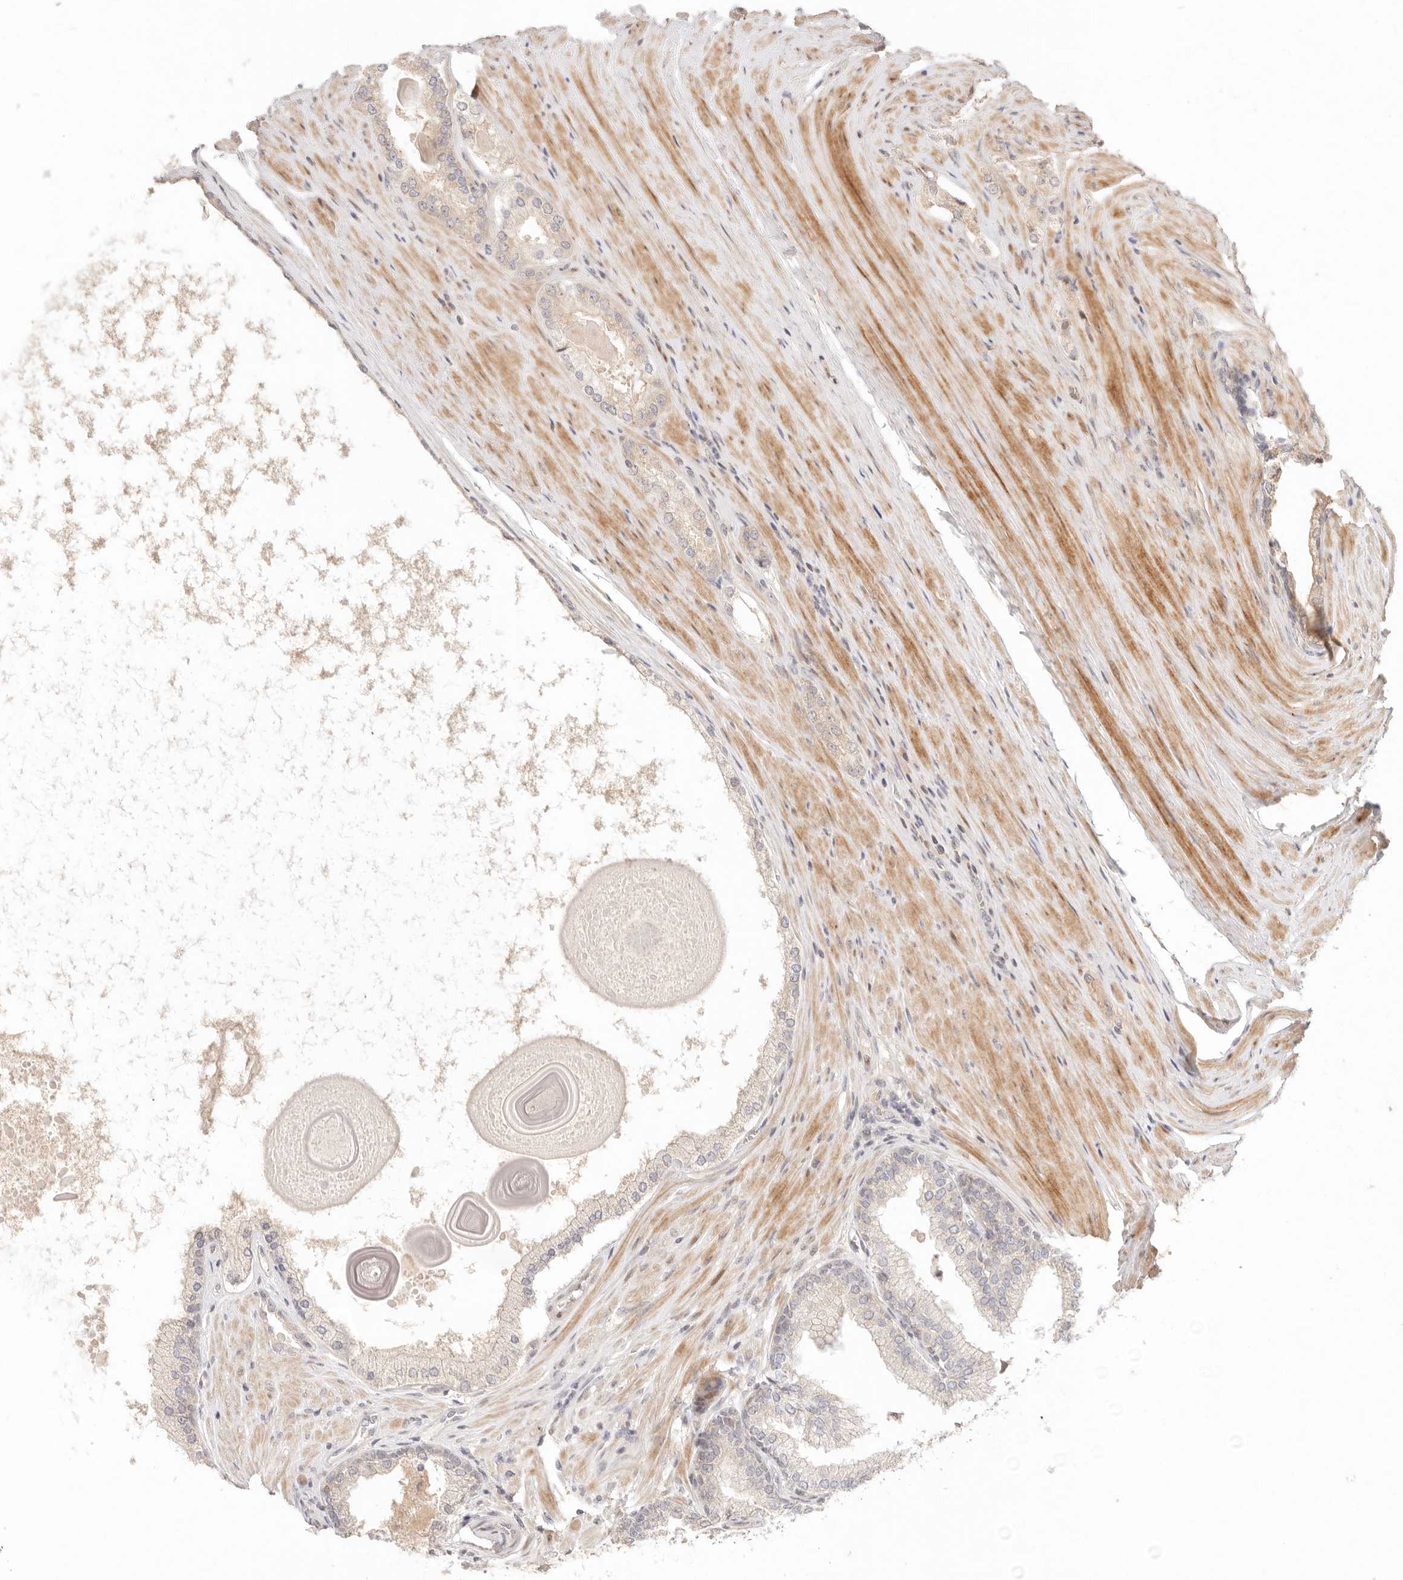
{"staining": {"intensity": "weak", "quantity": "<25%", "location": "cytoplasmic/membranous"}, "tissue": "prostate cancer", "cell_type": "Tumor cells", "image_type": "cancer", "snomed": [{"axis": "morphology", "description": "Adenocarcinoma, High grade"}, {"axis": "topography", "description": "Prostate"}], "caption": "Tumor cells show no significant protein positivity in prostate high-grade adenocarcinoma.", "gene": "PHLDA3", "patient": {"sex": "male", "age": 60}}